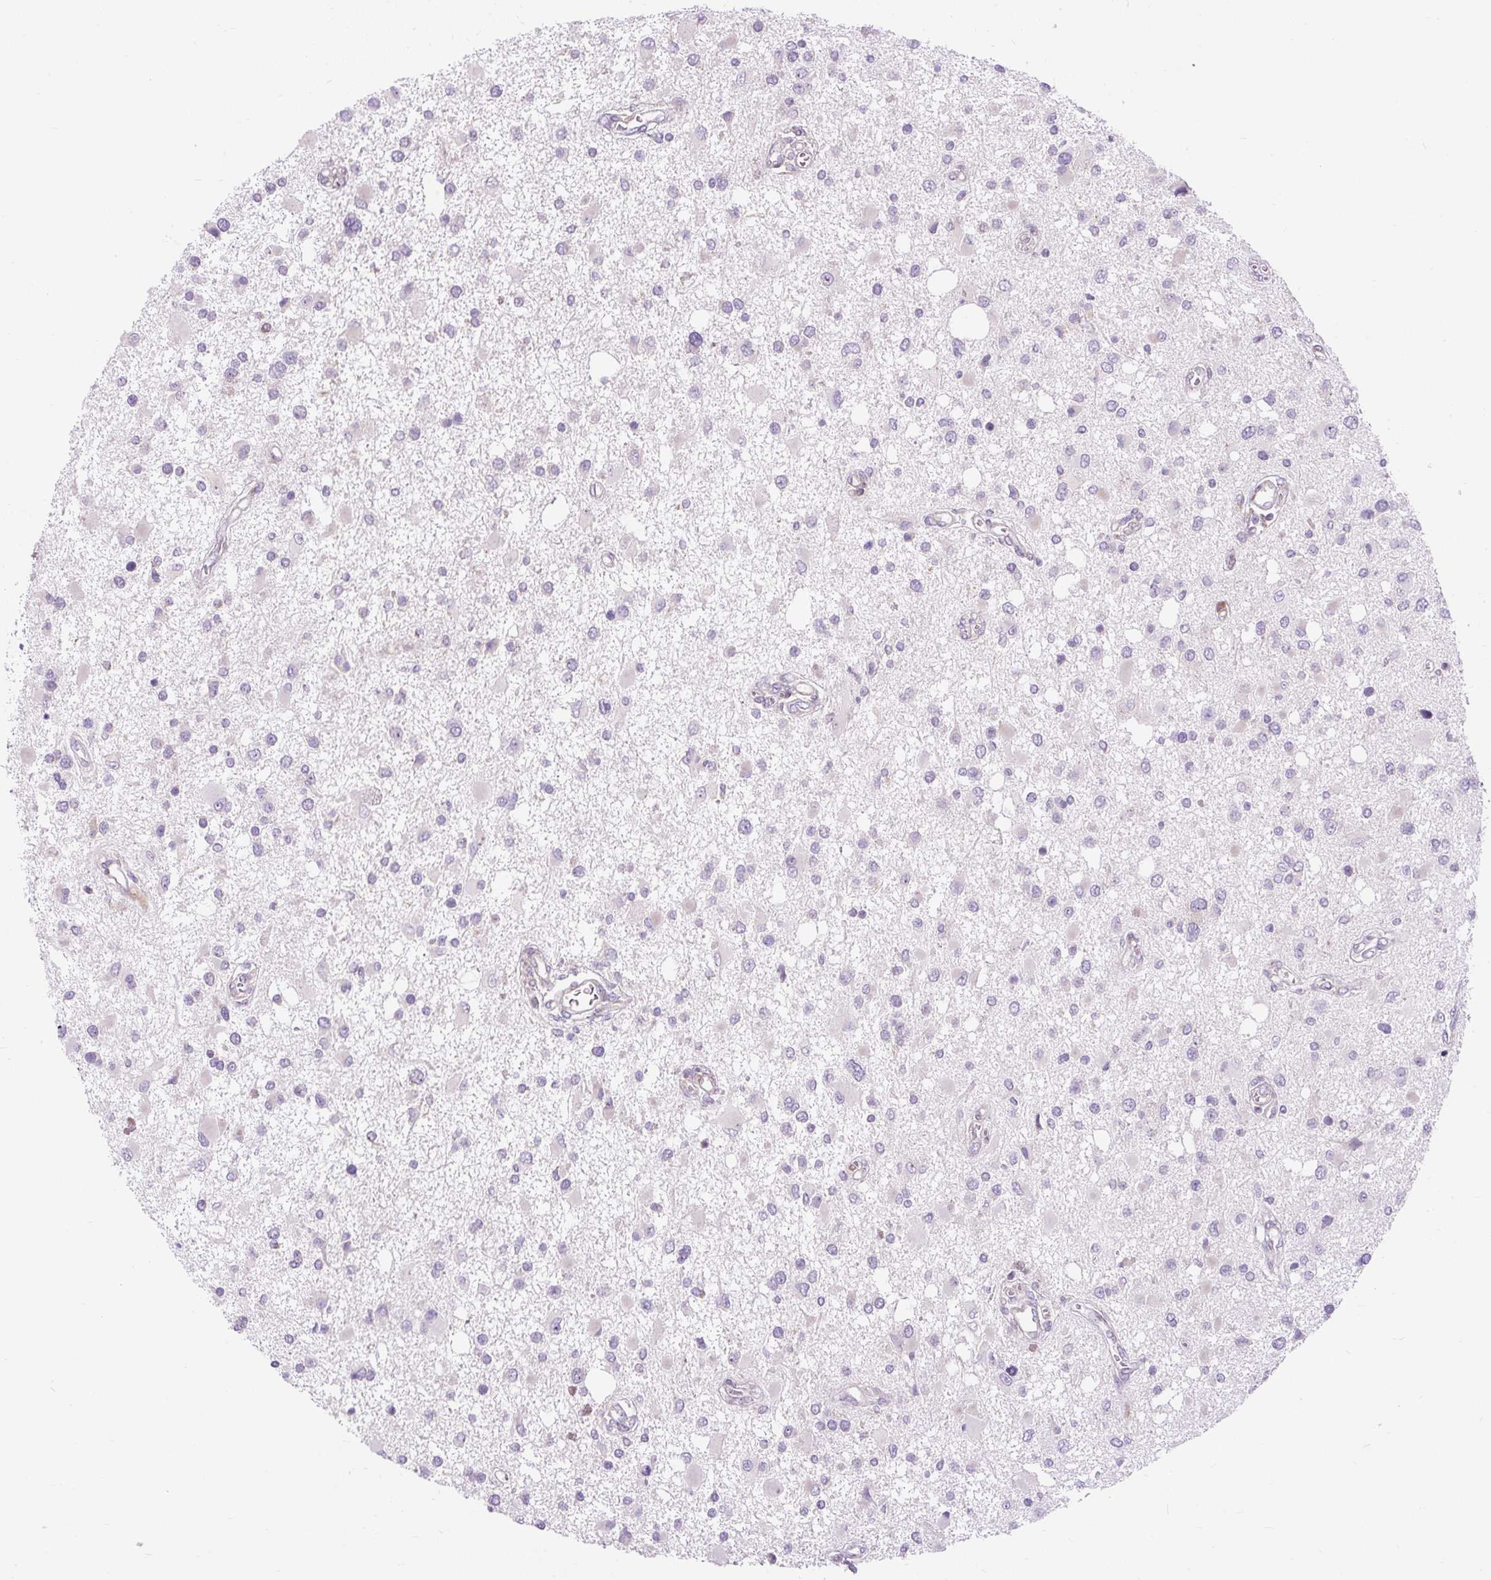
{"staining": {"intensity": "negative", "quantity": "none", "location": "none"}, "tissue": "glioma", "cell_type": "Tumor cells", "image_type": "cancer", "snomed": [{"axis": "morphology", "description": "Glioma, malignant, High grade"}, {"axis": "topography", "description": "Brain"}], "caption": "DAB immunohistochemical staining of glioma exhibits no significant staining in tumor cells.", "gene": "CISD3", "patient": {"sex": "male", "age": 53}}